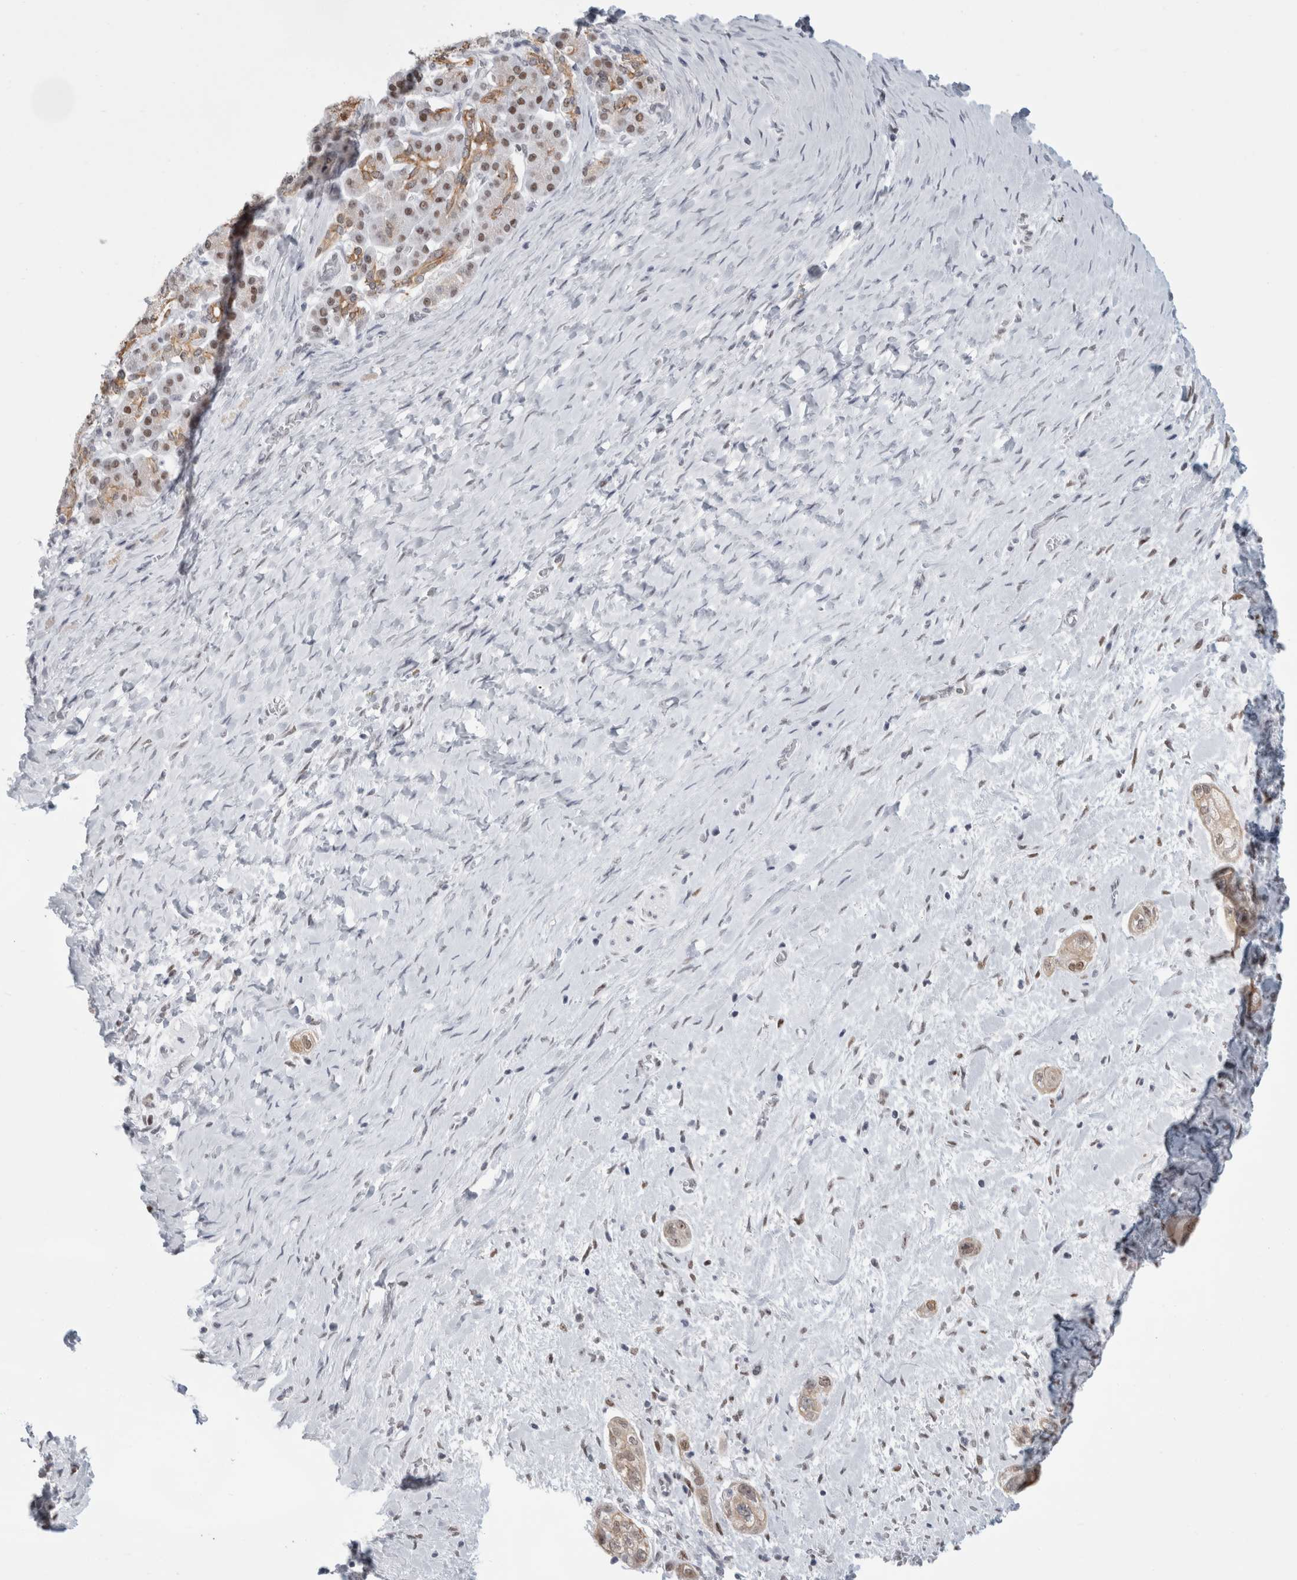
{"staining": {"intensity": "weak", "quantity": ">75%", "location": "cytoplasmic/membranous,nuclear"}, "tissue": "pancreatic cancer", "cell_type": "Tumor cells", "image_type": "cancer", "snomed": [{"axis": "morphology", "description": "Adenocarcinoma, NOS"}, {"axis": "topography", "description": "Pancreas"}], "caption": "Tumor cells exhibit weak cytoplasmic/membranous and nuclear positivity in approximately >75% of cells in pancreatic cancer (adenocarcinoma). (brown staining indicates protein expression, while blue staining denotes nuclei).", "gene": "SMARCC1", "patient": {"sex": "male", "age": 58}}